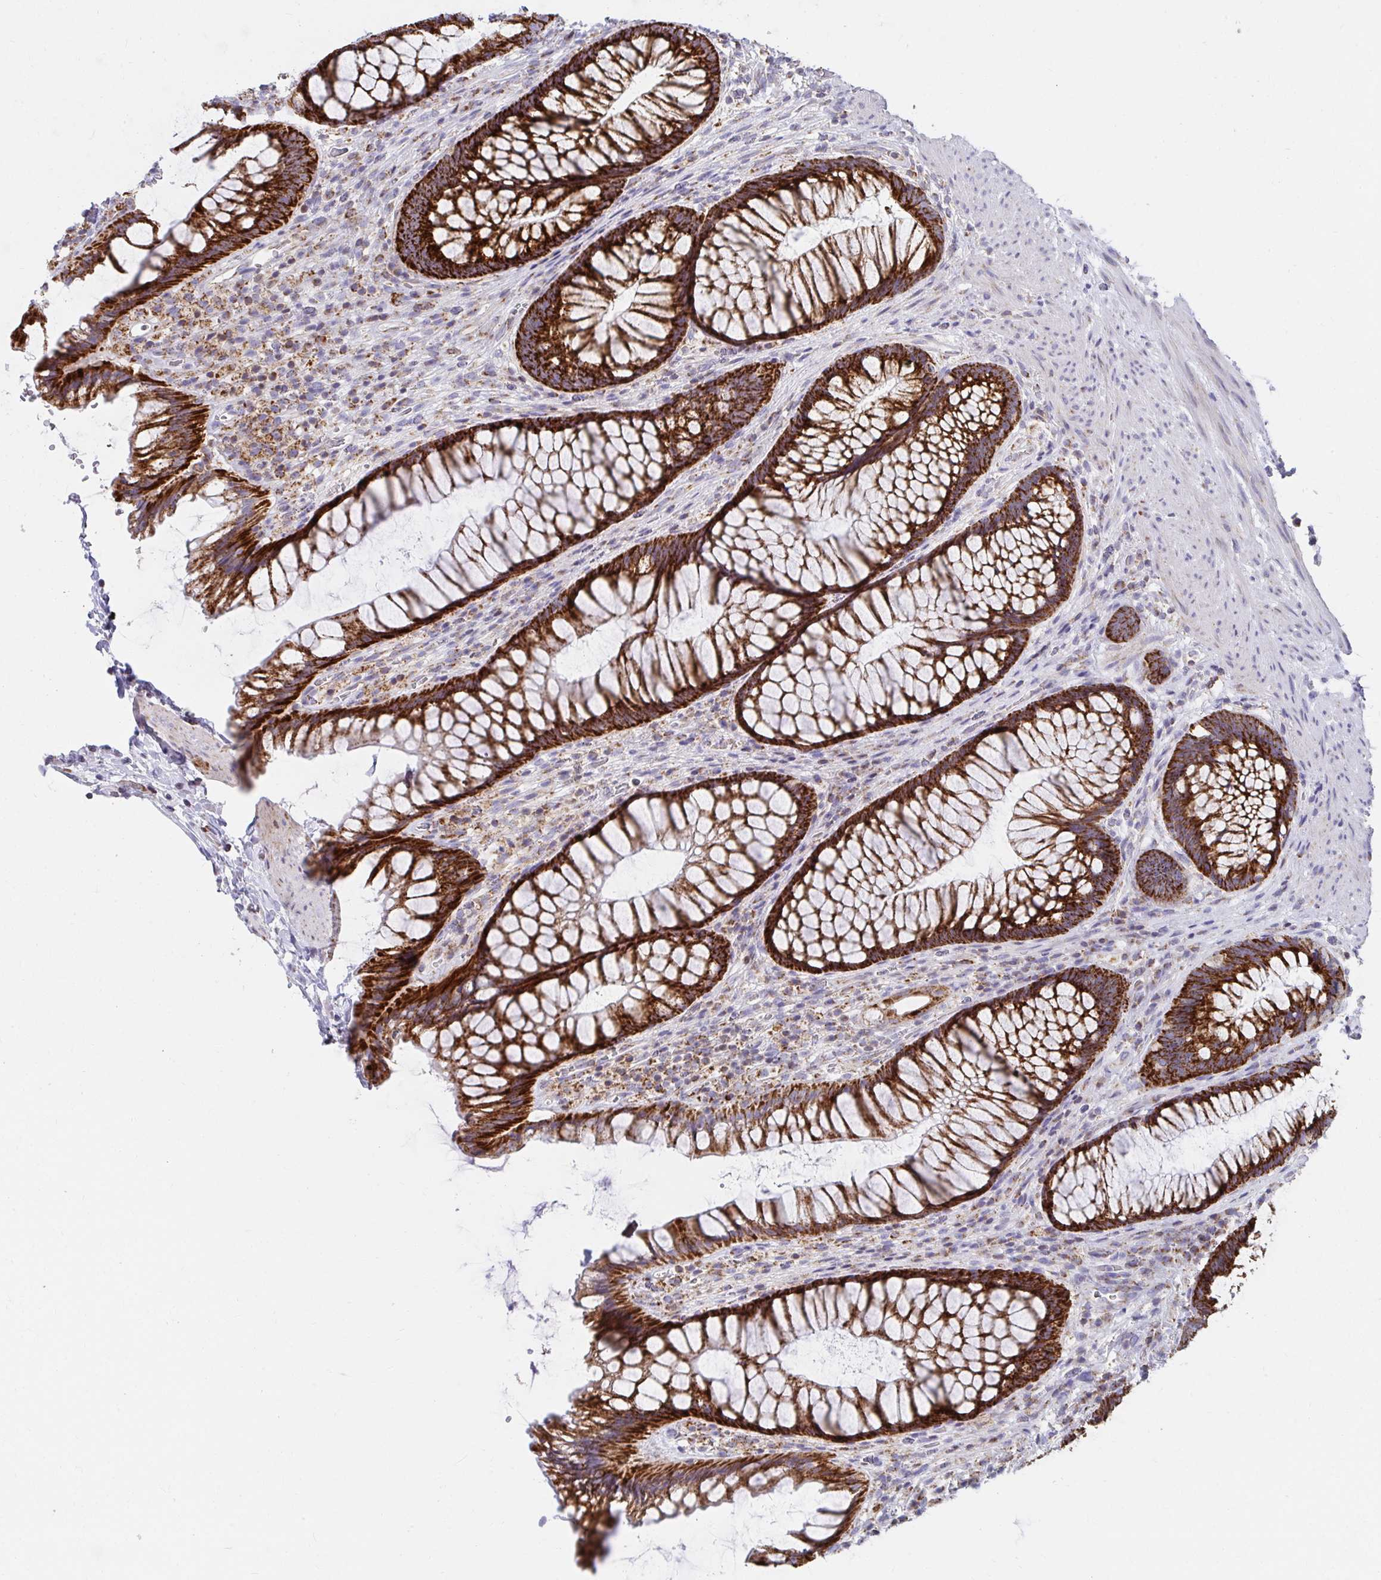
{"staining": {"intensity": "strong", "quantity": ">75%", "location": "cytoplasmic/membranous"}, "tissue": "rectum", "cell_type": "Glandular cells", "image_type": "normal", "snomed": [{"axis": "morphology", "description": "Normal tissue, NOS"}, {"axis": "topography", "description": "Rectum"}], "caption": "An image of human rectum stained for a protein displays strong cytoplasmic/membranous brown staining in glandular cells.", "gene": "EXOC5", "patient": {"sex": "male", "age": 53}}